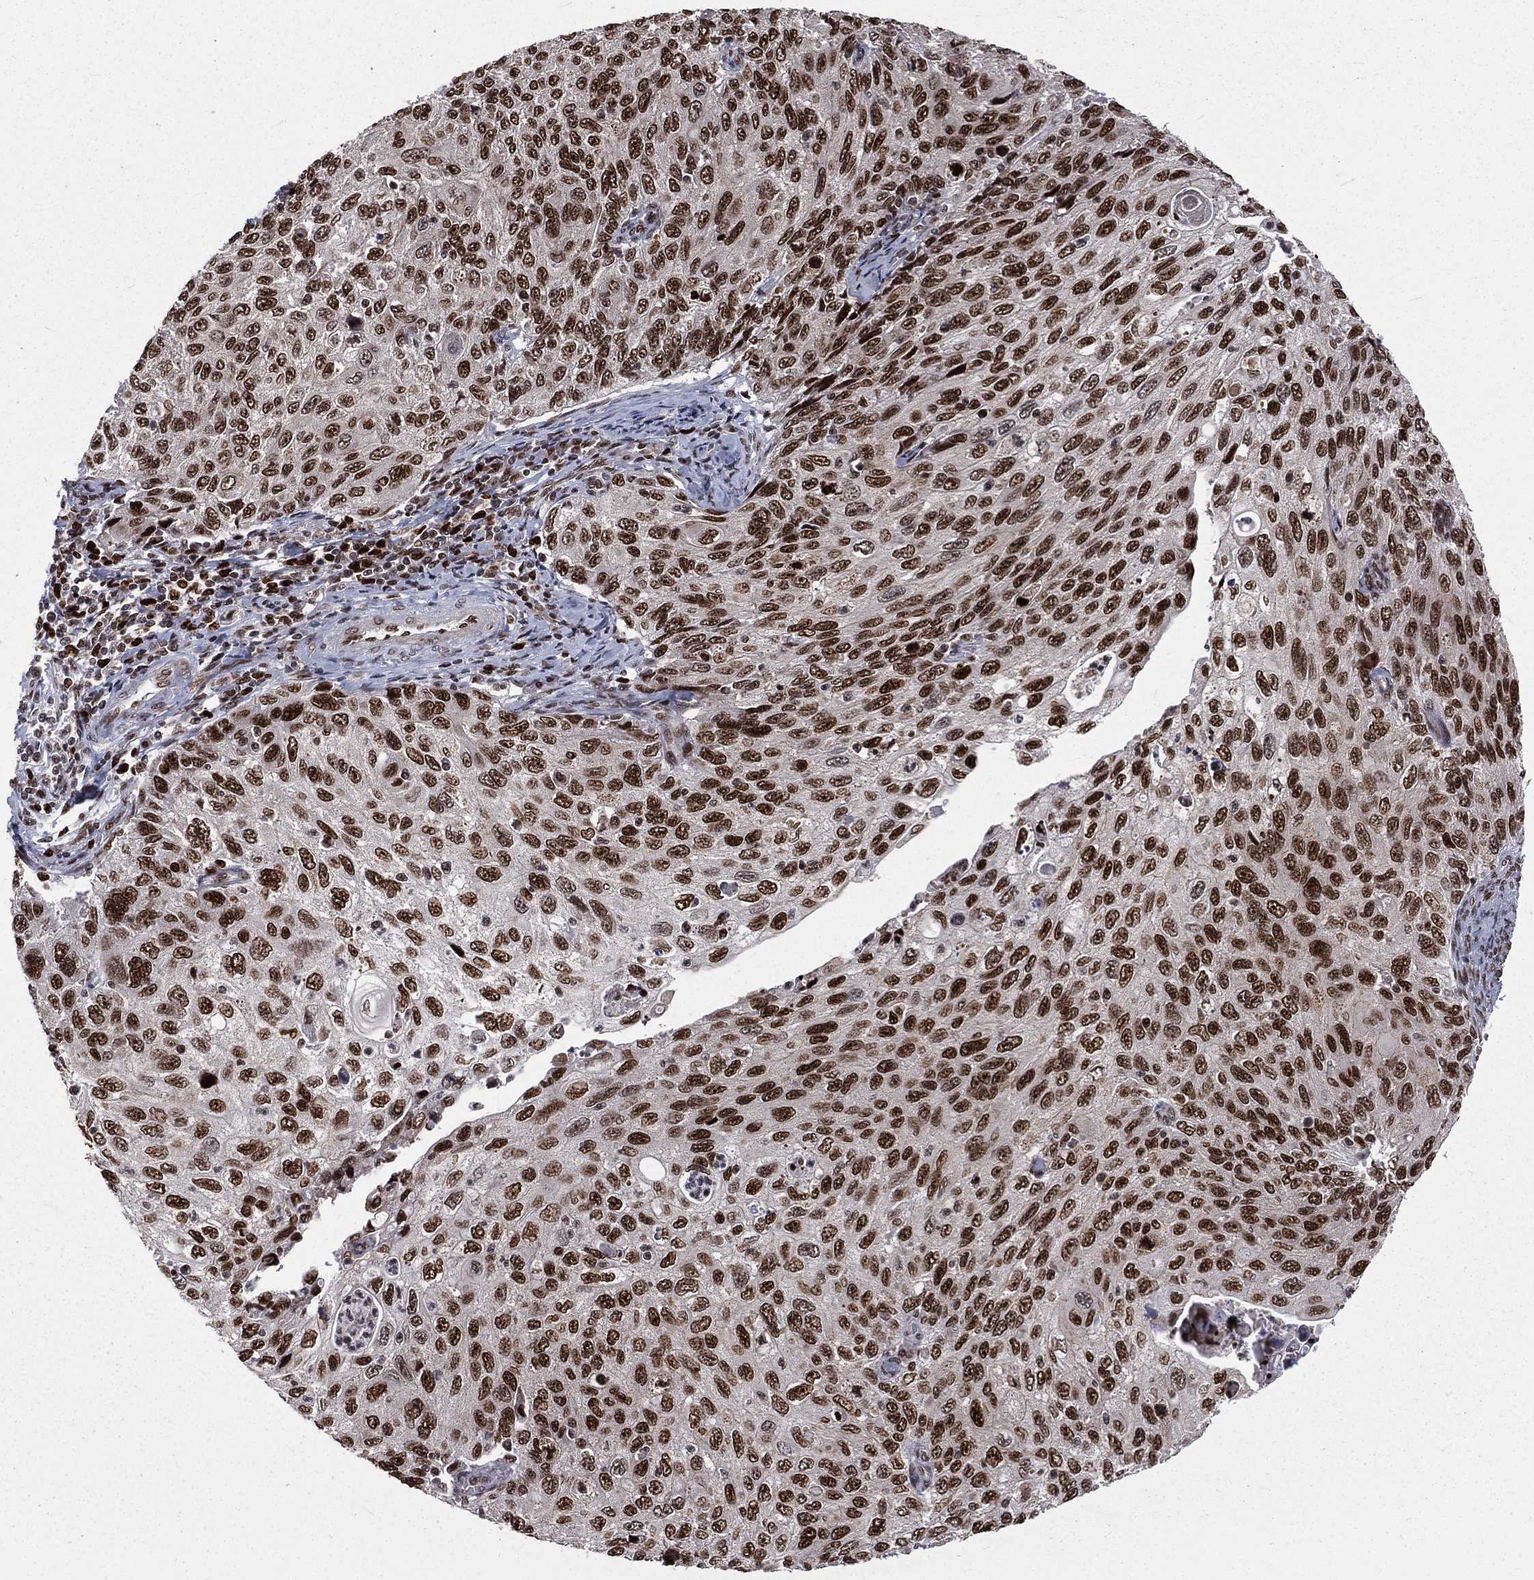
{"staining": {"intensity": "strong", "quantity": ">75%", "location": "nuclear"}, "tissue": "cervical cancer", "cell_type": "Tumor cells", "image_type": "cancer", "snomed": [{"axis": "morphology", "description": "Squamous cell carcinoma, NOS"}, {"axis": "topography", "description": "Cervix"}], "caption": "Cervical squamous cell carcinoma was stained to show a protein in brown. There is high levels of strong nuclear staining in approximately >75% of tumor cells.", "gene": "POLB", "patient": {"sex": "female", "age": 70}}